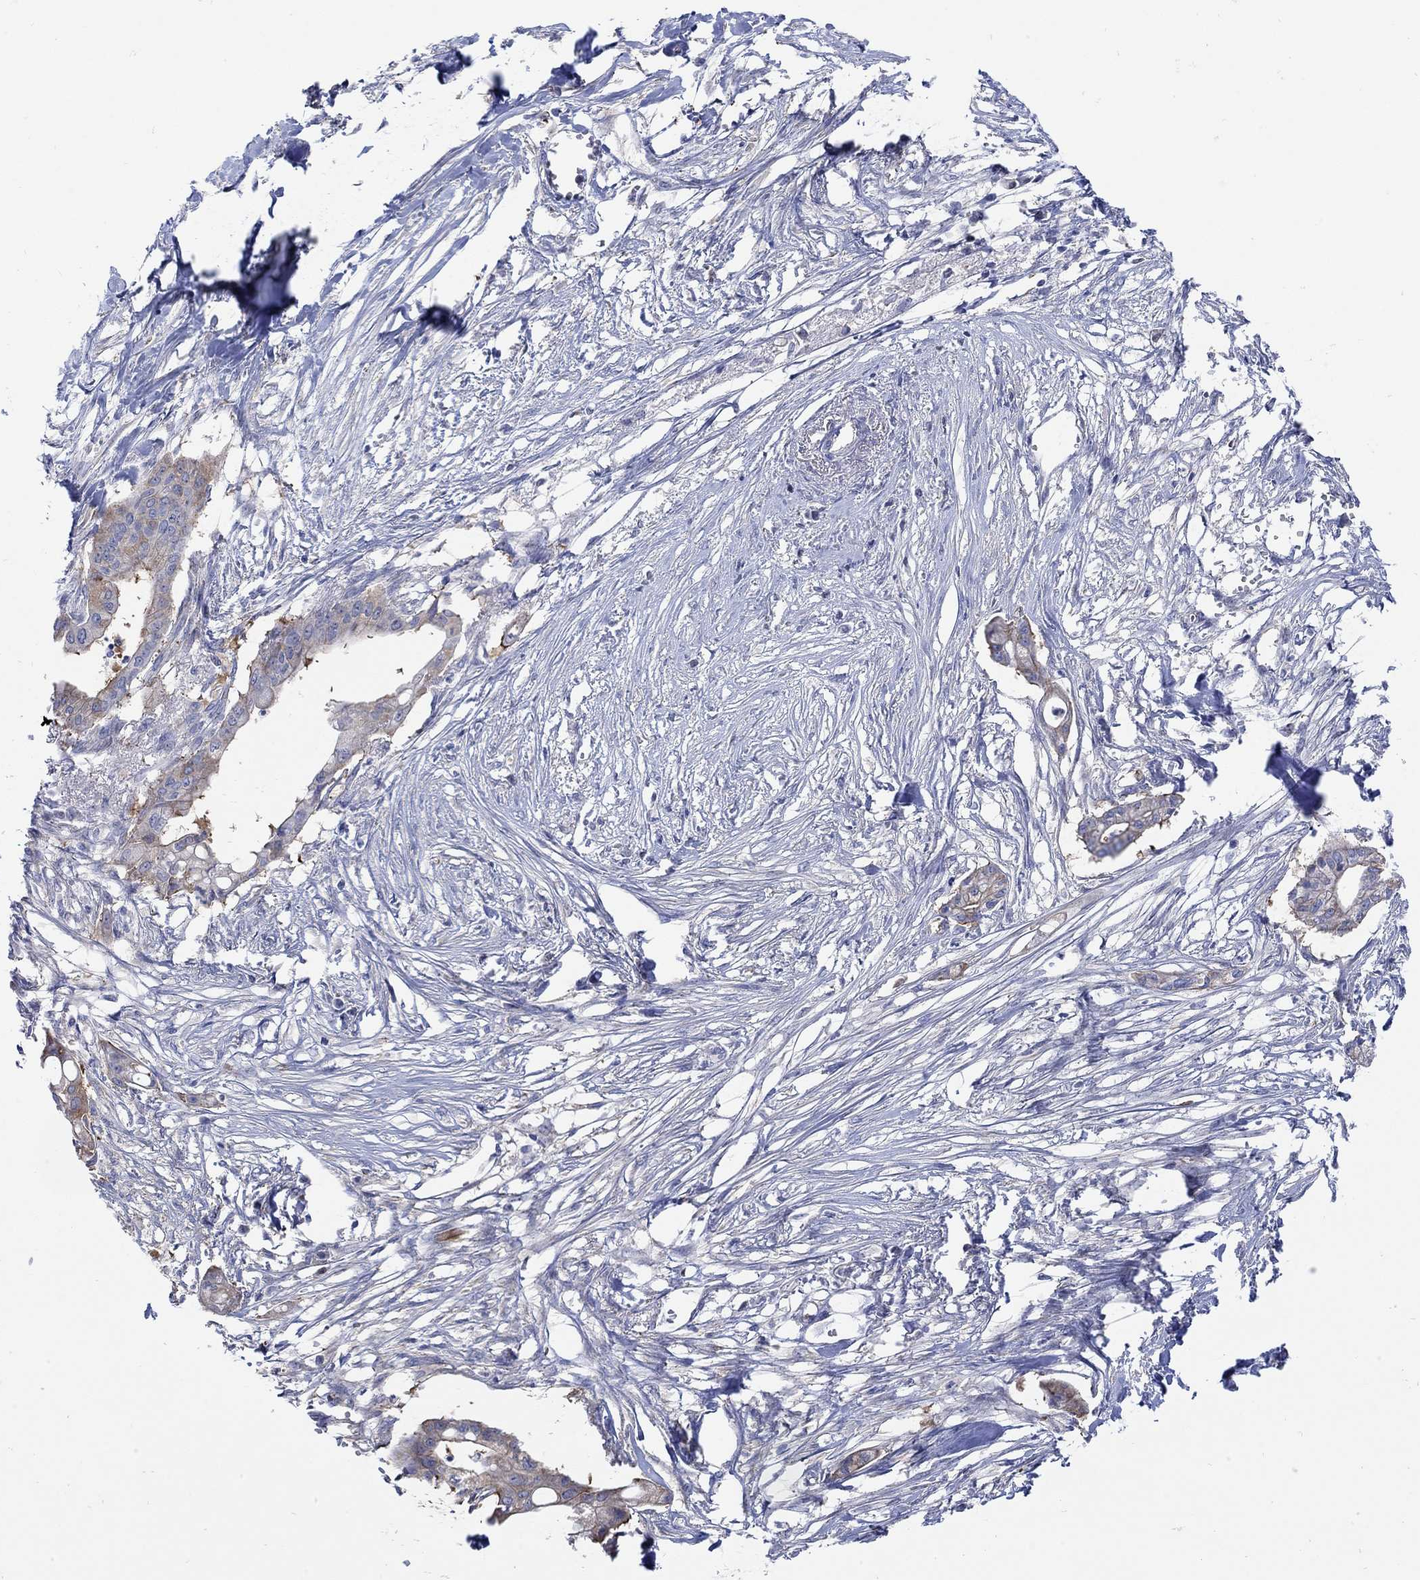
{"staining": {"intensity": "weak", "quantity": "<25%", "location": "cytoplasmic/membranous"}, "tissue": "pancreatic cancer", "cell_type": "Tumor cells", "image_type": "cancer", "snomed": [{"axis": "morphology", "description": "Normal tissue, NOS"}, {"axis": "morphology", "description": "Adenocarcinoma, NOS"}, {"axis": "topography", "description": "Pancreas"}], "caption": "Immunohistochemistry (IHC) micrograph of human pancreatic cancer (adenocarcinoma) stained for a protein (brown), which displays no expression in tumor cells.", "gene": "TEKT3", "patient": {"sex": "female", "age": 58}}